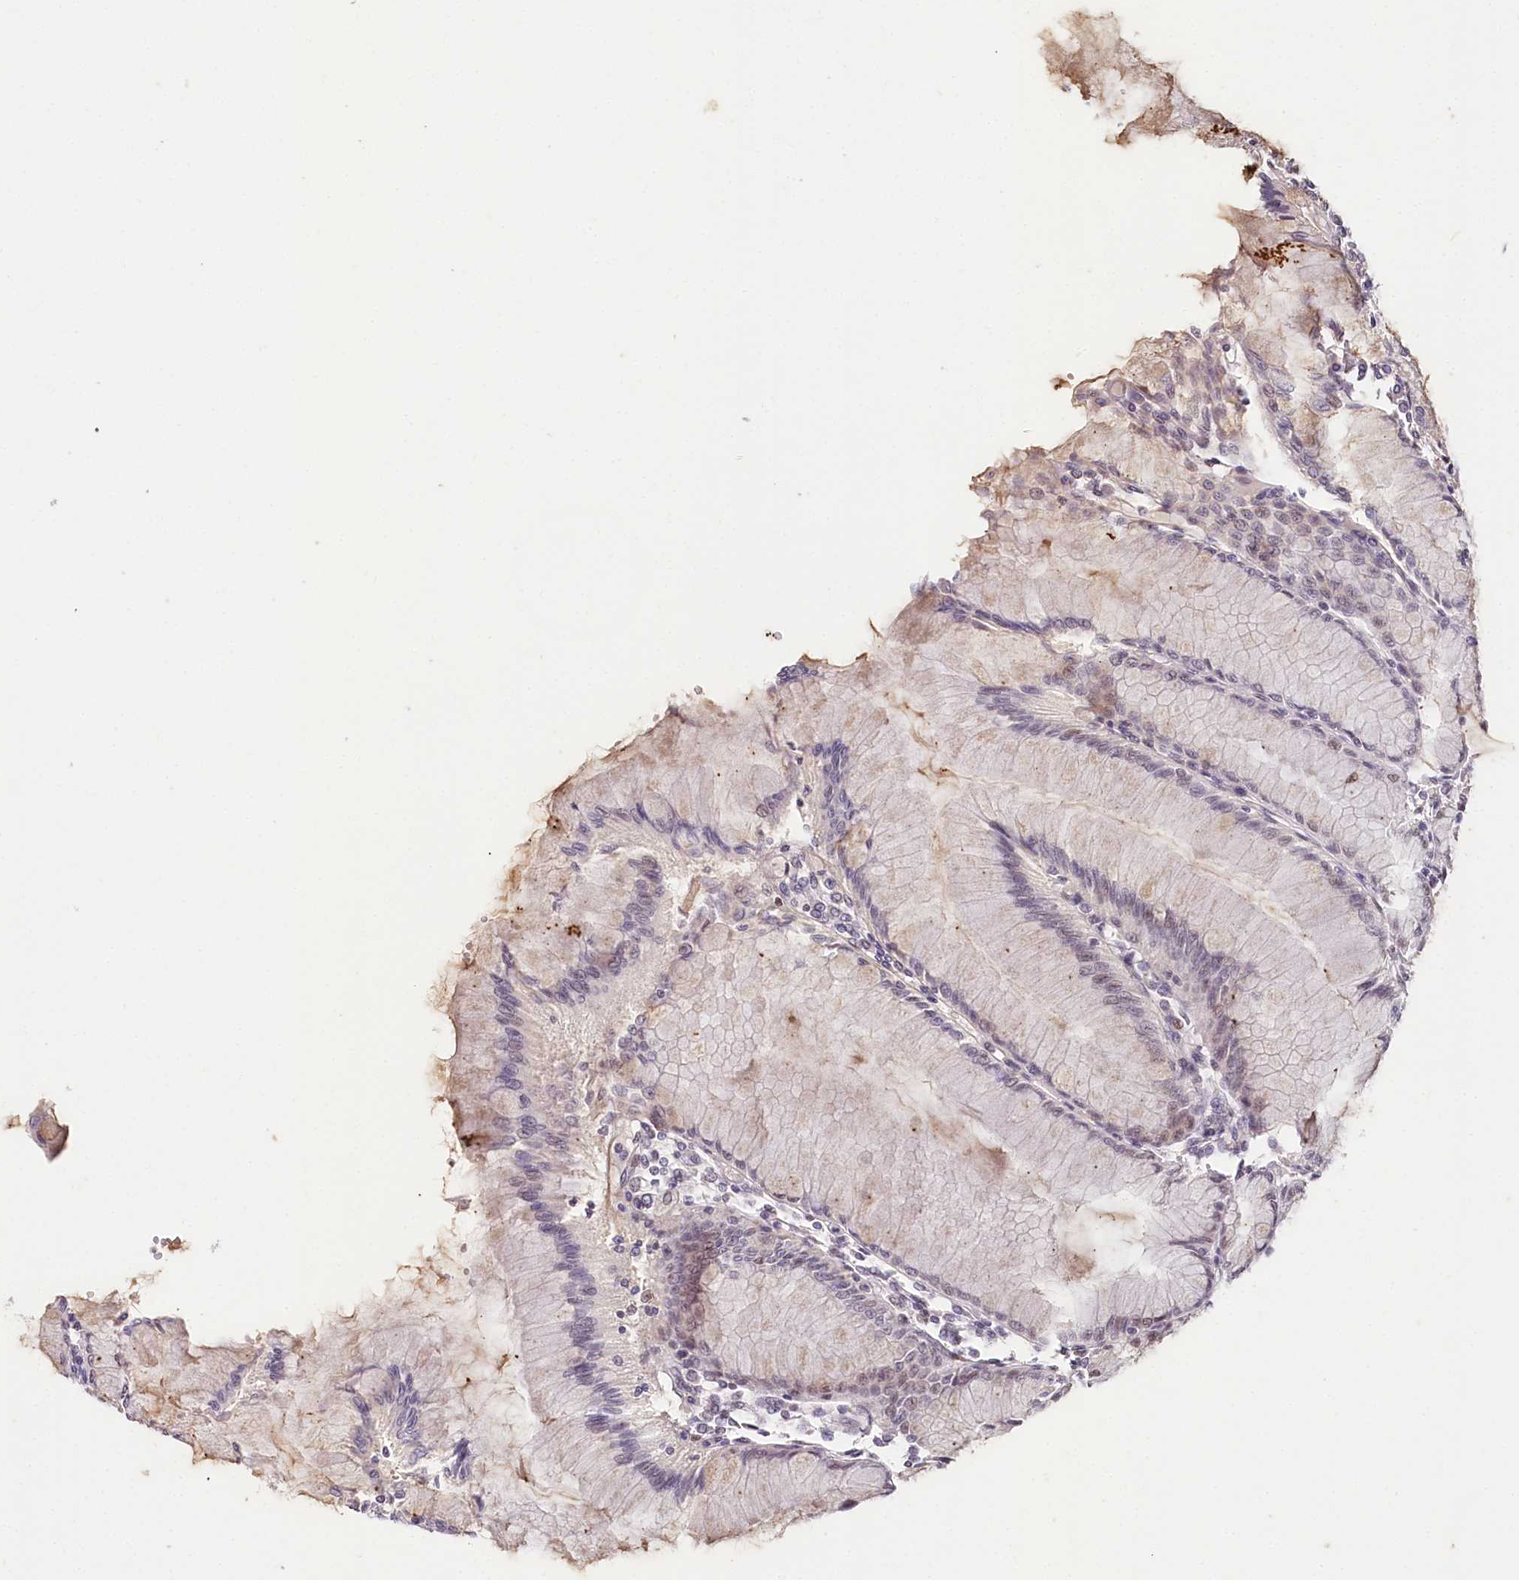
{"staining": {"intensity": "moderate", "quantity": "25%-75%", "location": "nuclear"}, "tissue": "stomach", "cell_type": "Glandular cells", "image_type": "normal", "snomed": [{"axis": "morphology", "description": "Normal tissue, NOS"}, {"axis": "topography", "description": "Stomach"}], "caption": "Protein positivity by immunohistochemistry exhibits moderate nuclear staining in about 25%-75% of glandular cells in normal stomach. (Stains: DAB (3,3'-diaminobenzidine) in brown, nuclei in blue, Microscopy: brightfield microscopy at high magnification).", "gene": "TP53", "patient": {"sex": "female", "age": 57}}